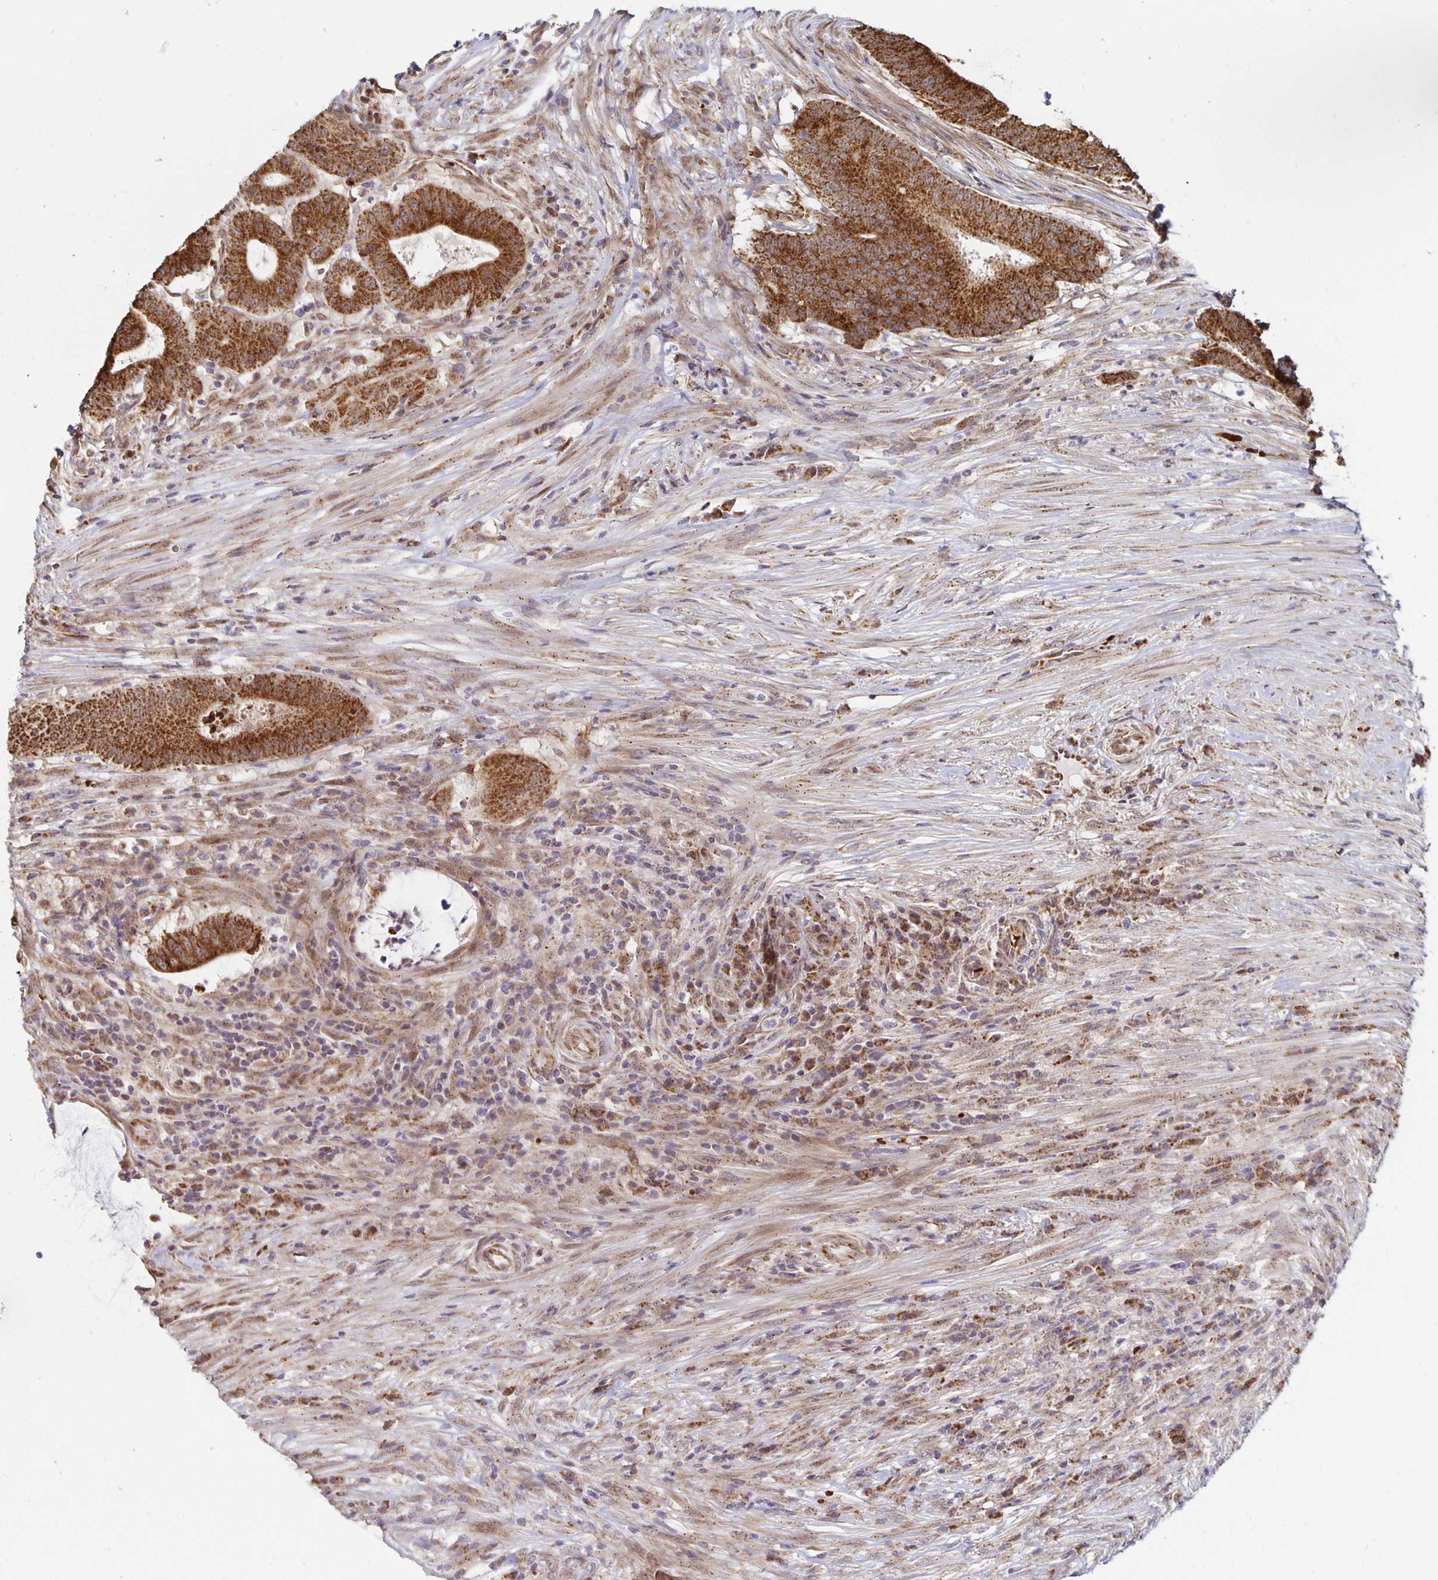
{"staining": {"intensity": "strong", "quantity": ">75%", "location": "cytoplasmic/membranous"}, "tissue": "colorectal cancer", "cell_type": "Tumor cells", "image_type": "cancer", "snomed": [{"axis": "morphology", "description": "Adenocarcinoma, NOS"}, {"axis": "topography", "description": "Colon"}], "caption": "A high-resolution micrograph shows immunohistochemistry (IHC) staining of colorectal cancer (adenocarcinoma), which demonstrates strong cytoplasmic/membranous positivity in approximately >75% of tumor cells.", "gene": "MRPL28", "patient": {"sex": "female", "age": 43}}